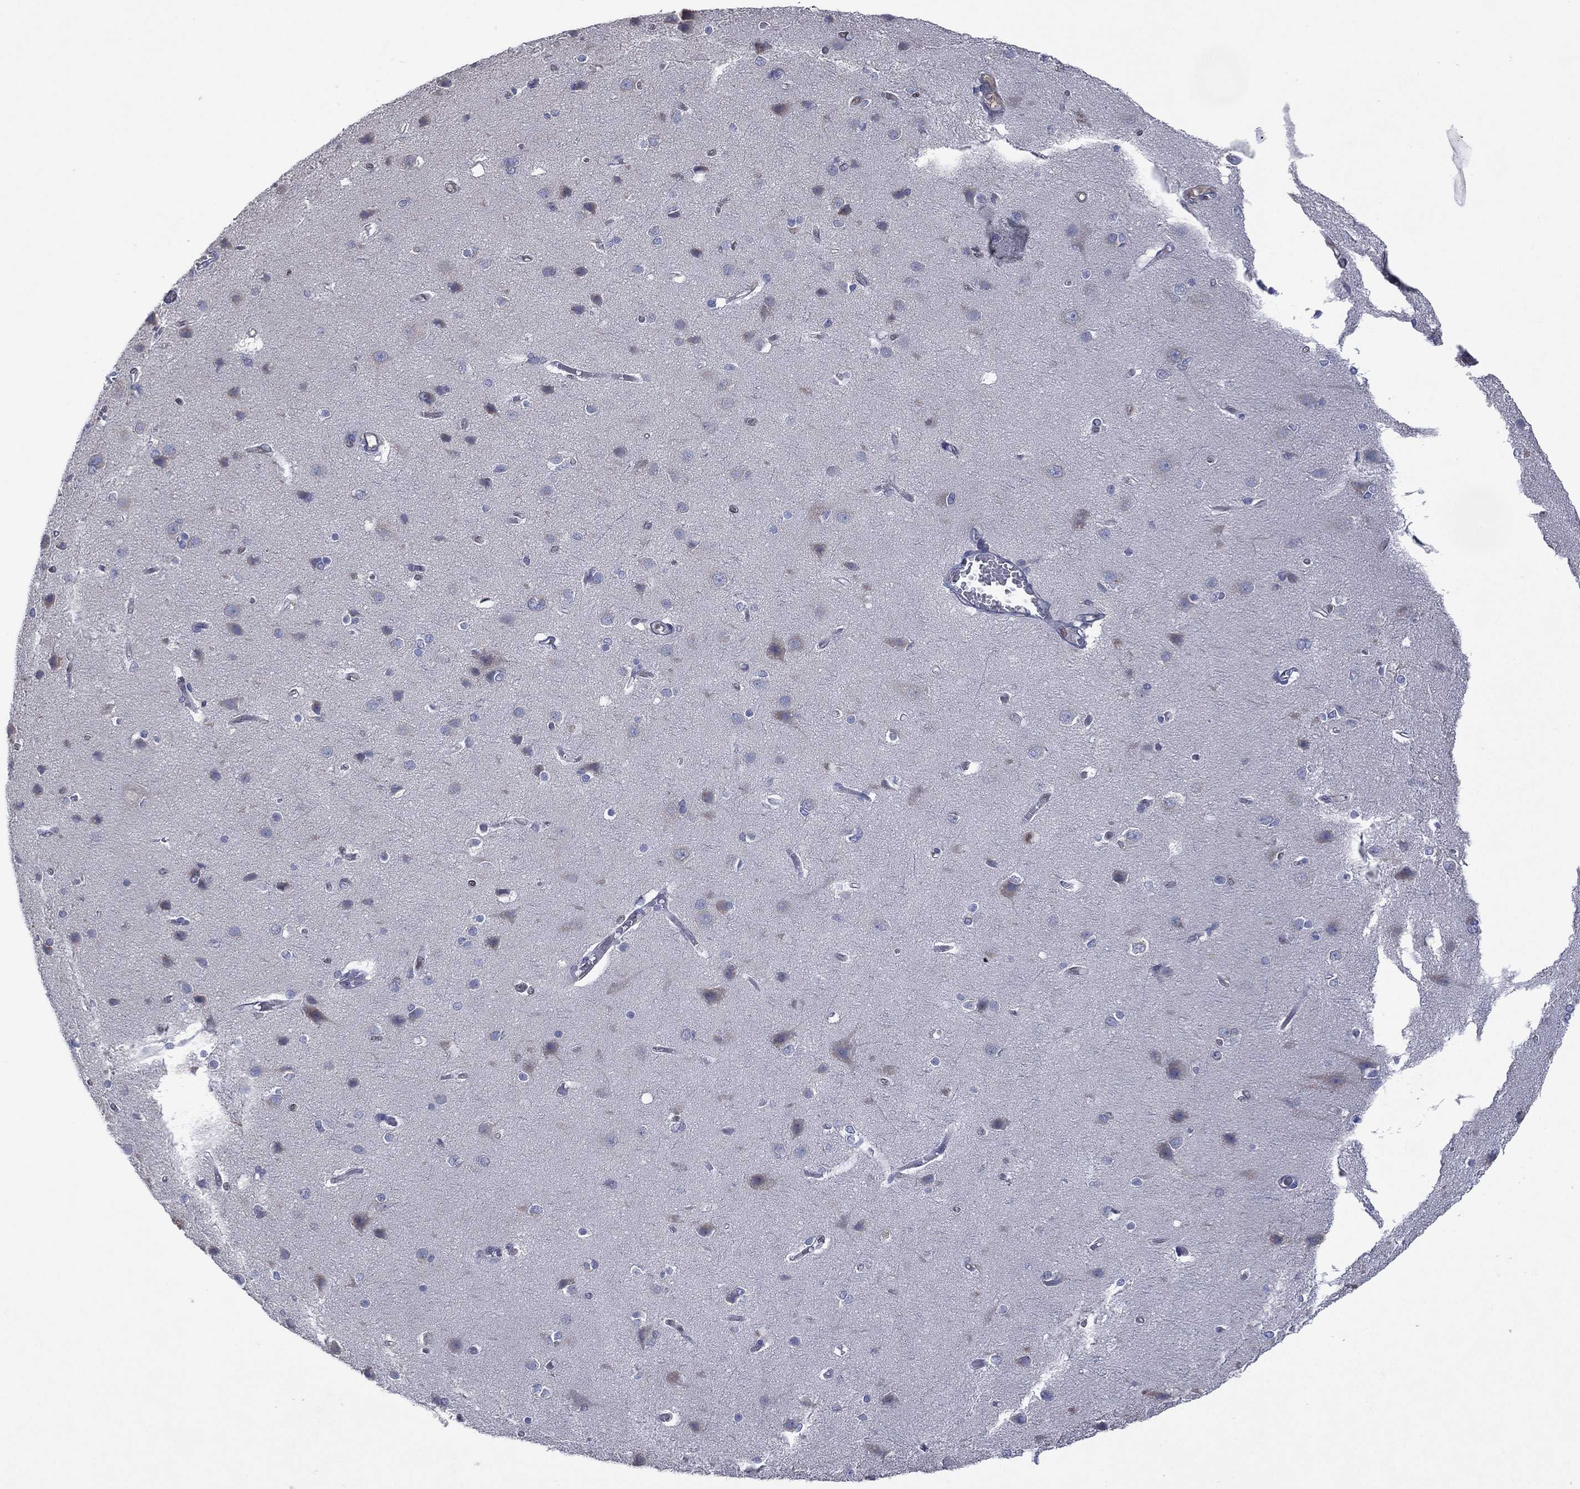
{"staining": {"intensity": "negative", "quantity": "none", "location": "none"}, "tissue": "cerebral cortex", "cell_type": "Endothelial cells", "image_type": "normal", "snomed": [{"axis": "morphology", "description": "Normal tissue, NOS"}, {"axis": "topography", "description": "Cerebral cortex"}], "caption": "Human cerebral cortex stained for a protein using immunohistochemistry demonstrates no positivity in endothelial cells.", "gene": "FLI1", "patient": {"sex": "male", "age": 37}}